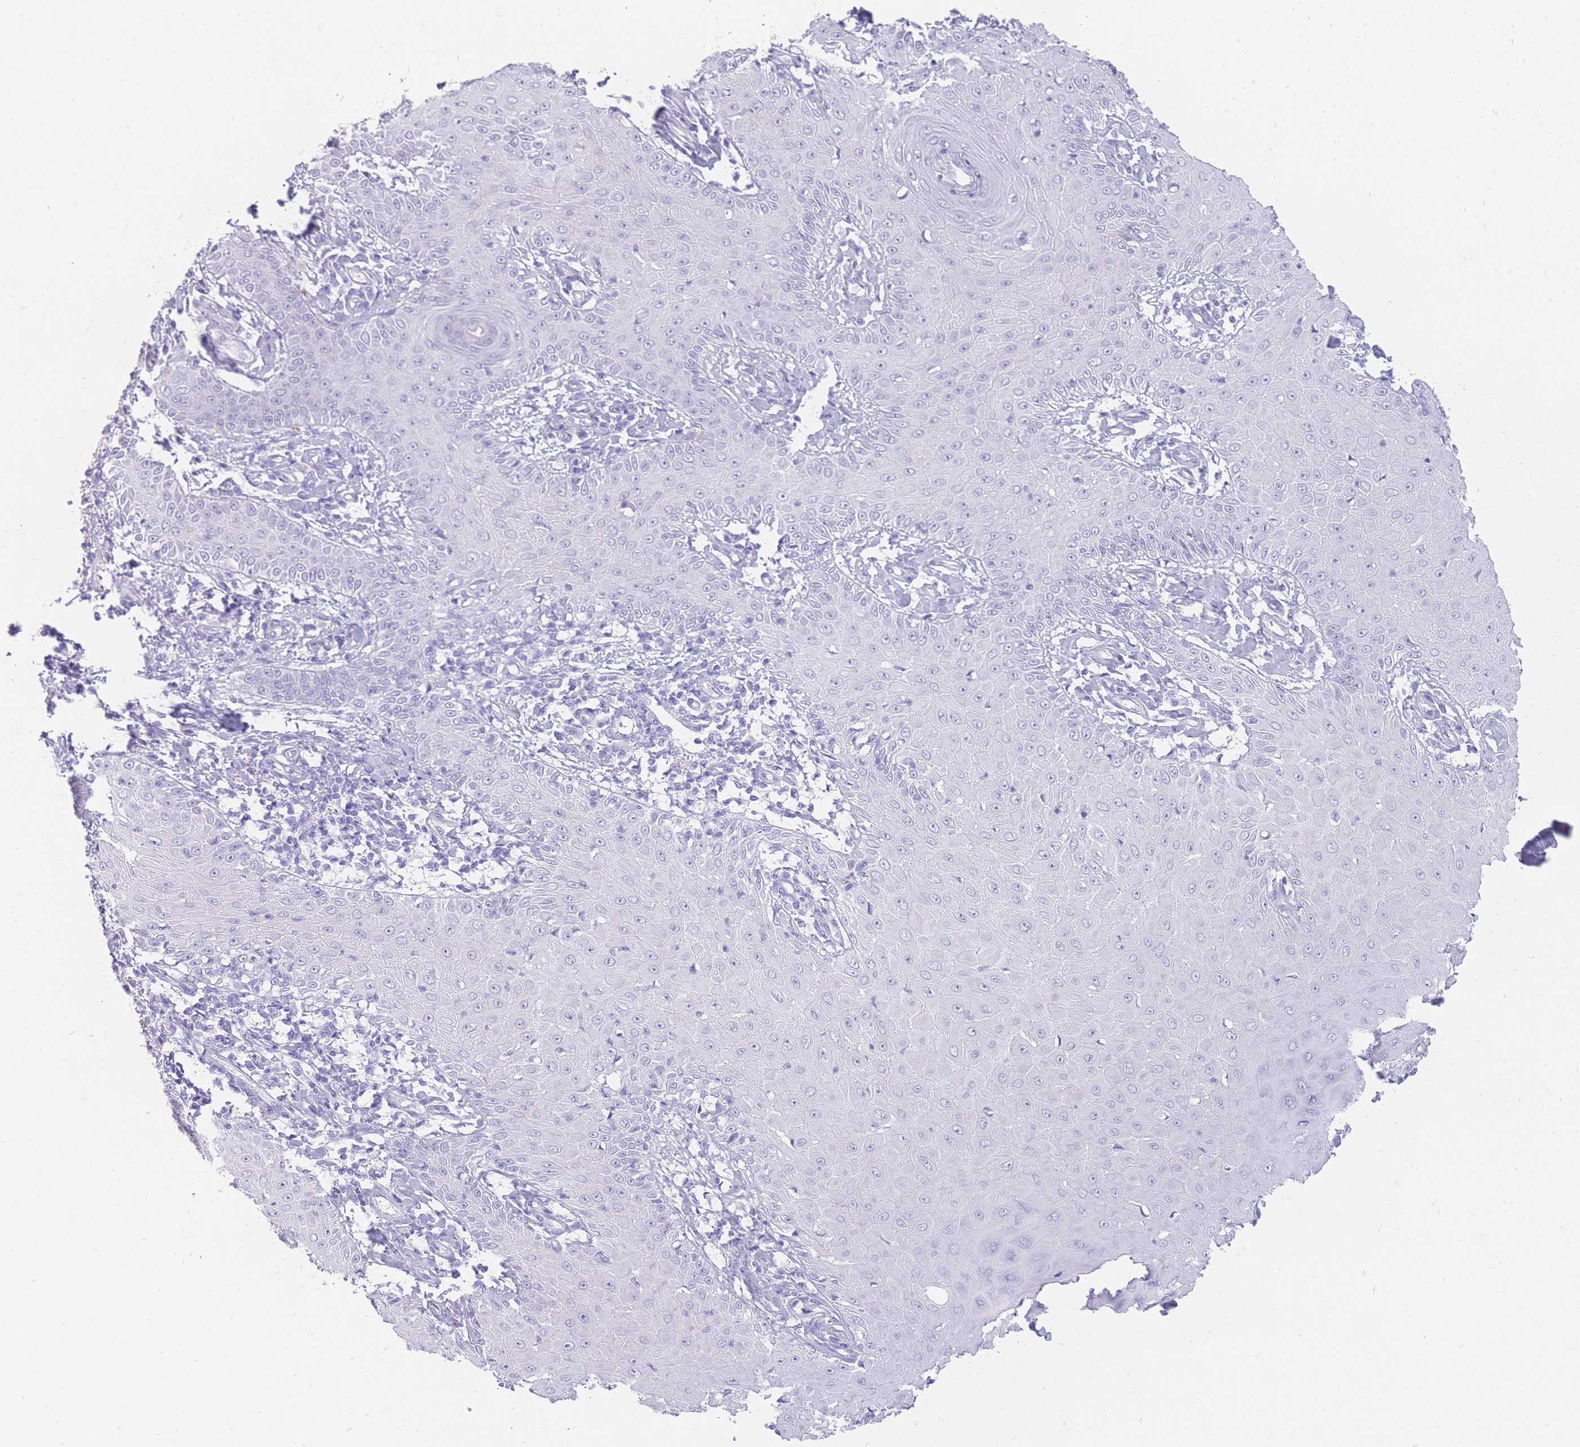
{"staining": {"intensity": "negative", "quantity": "none", "location": "none"}, "tissue": "skin cancer", "cell_type": "Tumor cells", "image_type": "cancer", "snomed": [{"axis": "morphology", "description": "Squamous cell carcinoma, NOS"}, {"axis": "topography", "description": "Skin"}], "caption": "This is a micrograph of immunohistochemistry staining of squamous cell carcinoma (skin), which shows no positivity in tumor cells.", "gene": "UPK1A", "patient": {"sex": "male", "age": 70}}